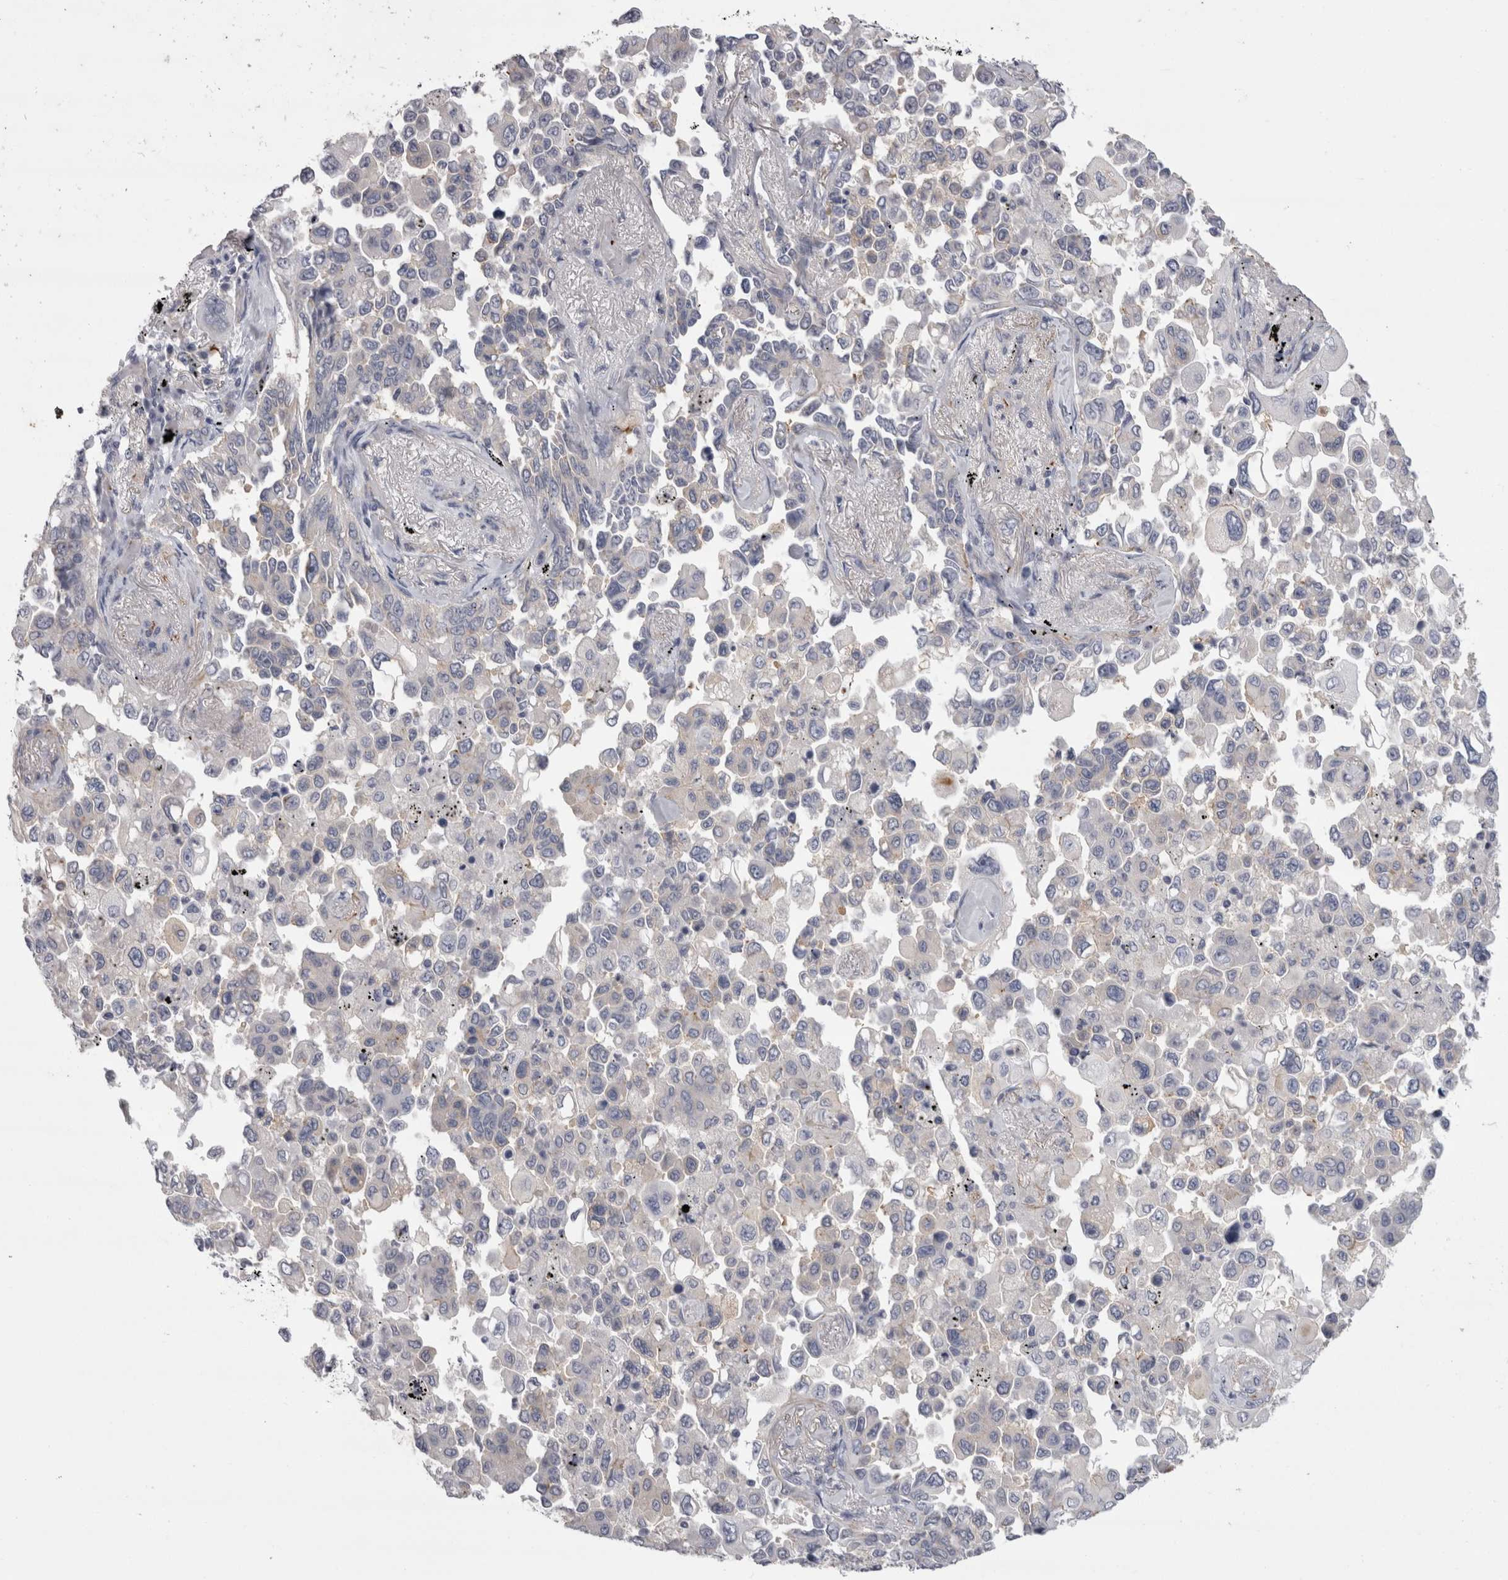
{"staining": {"intensity": "weak", "quantity": "<25%", "location": "cytoplasmic/membranous"}, "tissue": "lung cancer", "cell_type": "Tumor cells", "image_type": "cancer", "snomed": [{"axis": "morphology", "description": "Adenocarcinoma, NOS"}, {"axis": "topography", "description": "Lung"}], "caption": "Immunohistochemistry image of neoplastic tissue: adenocarcinoma (lung) stained with DAB displays no significant protein expression in tumor cells.", "gene": "LYZL6", "patient": {"sex": "female", "age": 67}}